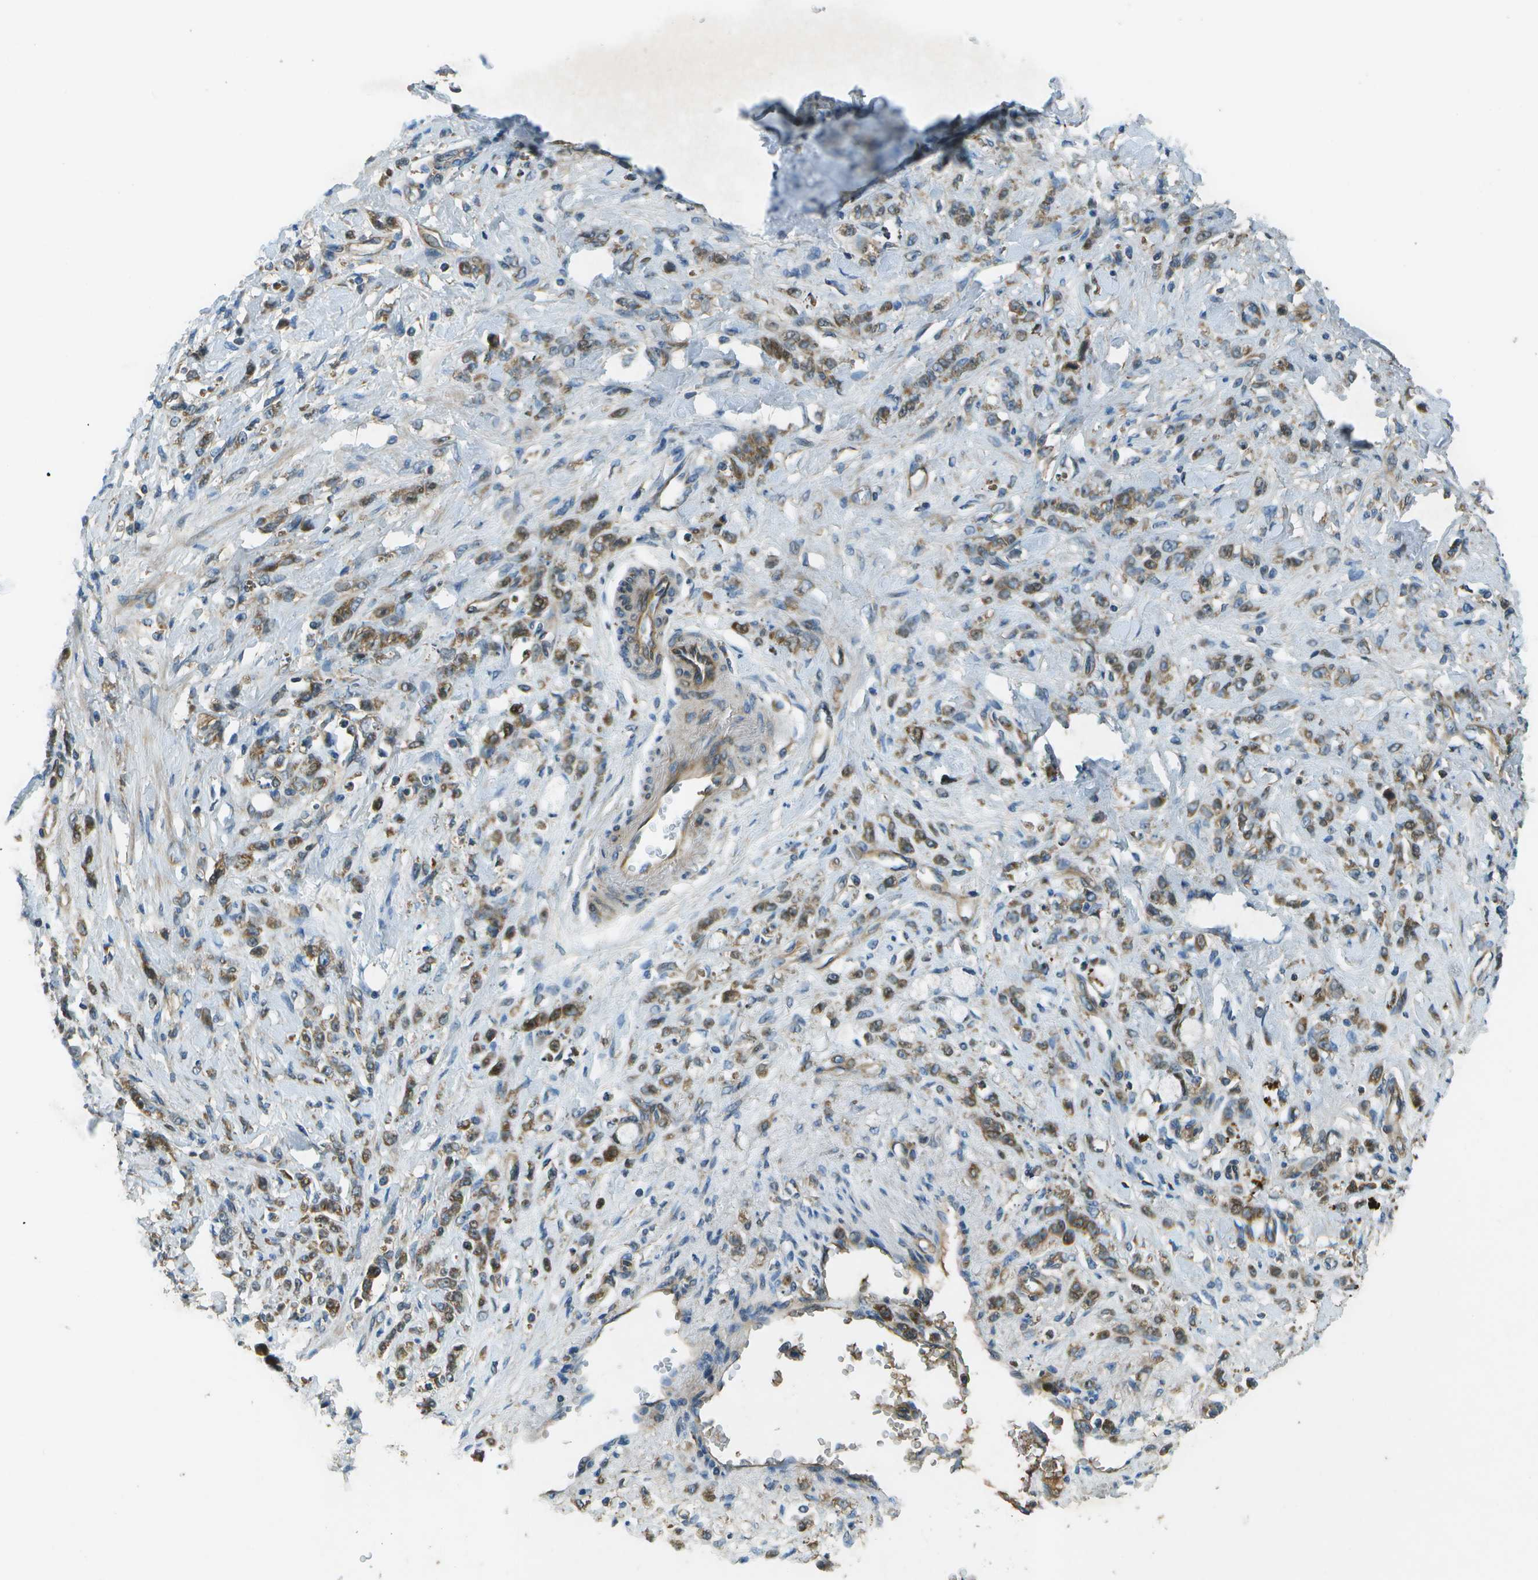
{"staining": {"intensity": "strong", "quantity": ">75%", "location": "cytoplasmic/membranous"}, "tissue": "stomach cancer", "cell_type": "Tumor cells", "image_type": "cancer", "snomed": [{"axis": "morphology", "description": "Normal tissue, NOS"}, {"axis": "morphology", "description": "Adenocarcinoma, NOS"}, {"axis": "topography", "description": "Stomach"}], "caption": "Protein staining shows strong cytoplasmic/membranous staining in about >75% of tumor cells in stomach cancer. The staining was performed using DAB, with brown indicating positive protein expression. Nuclei are stained blue with hematoxylin.", "gene": "PXYLP1", "patient": {"sex": "male", "age": 82}}